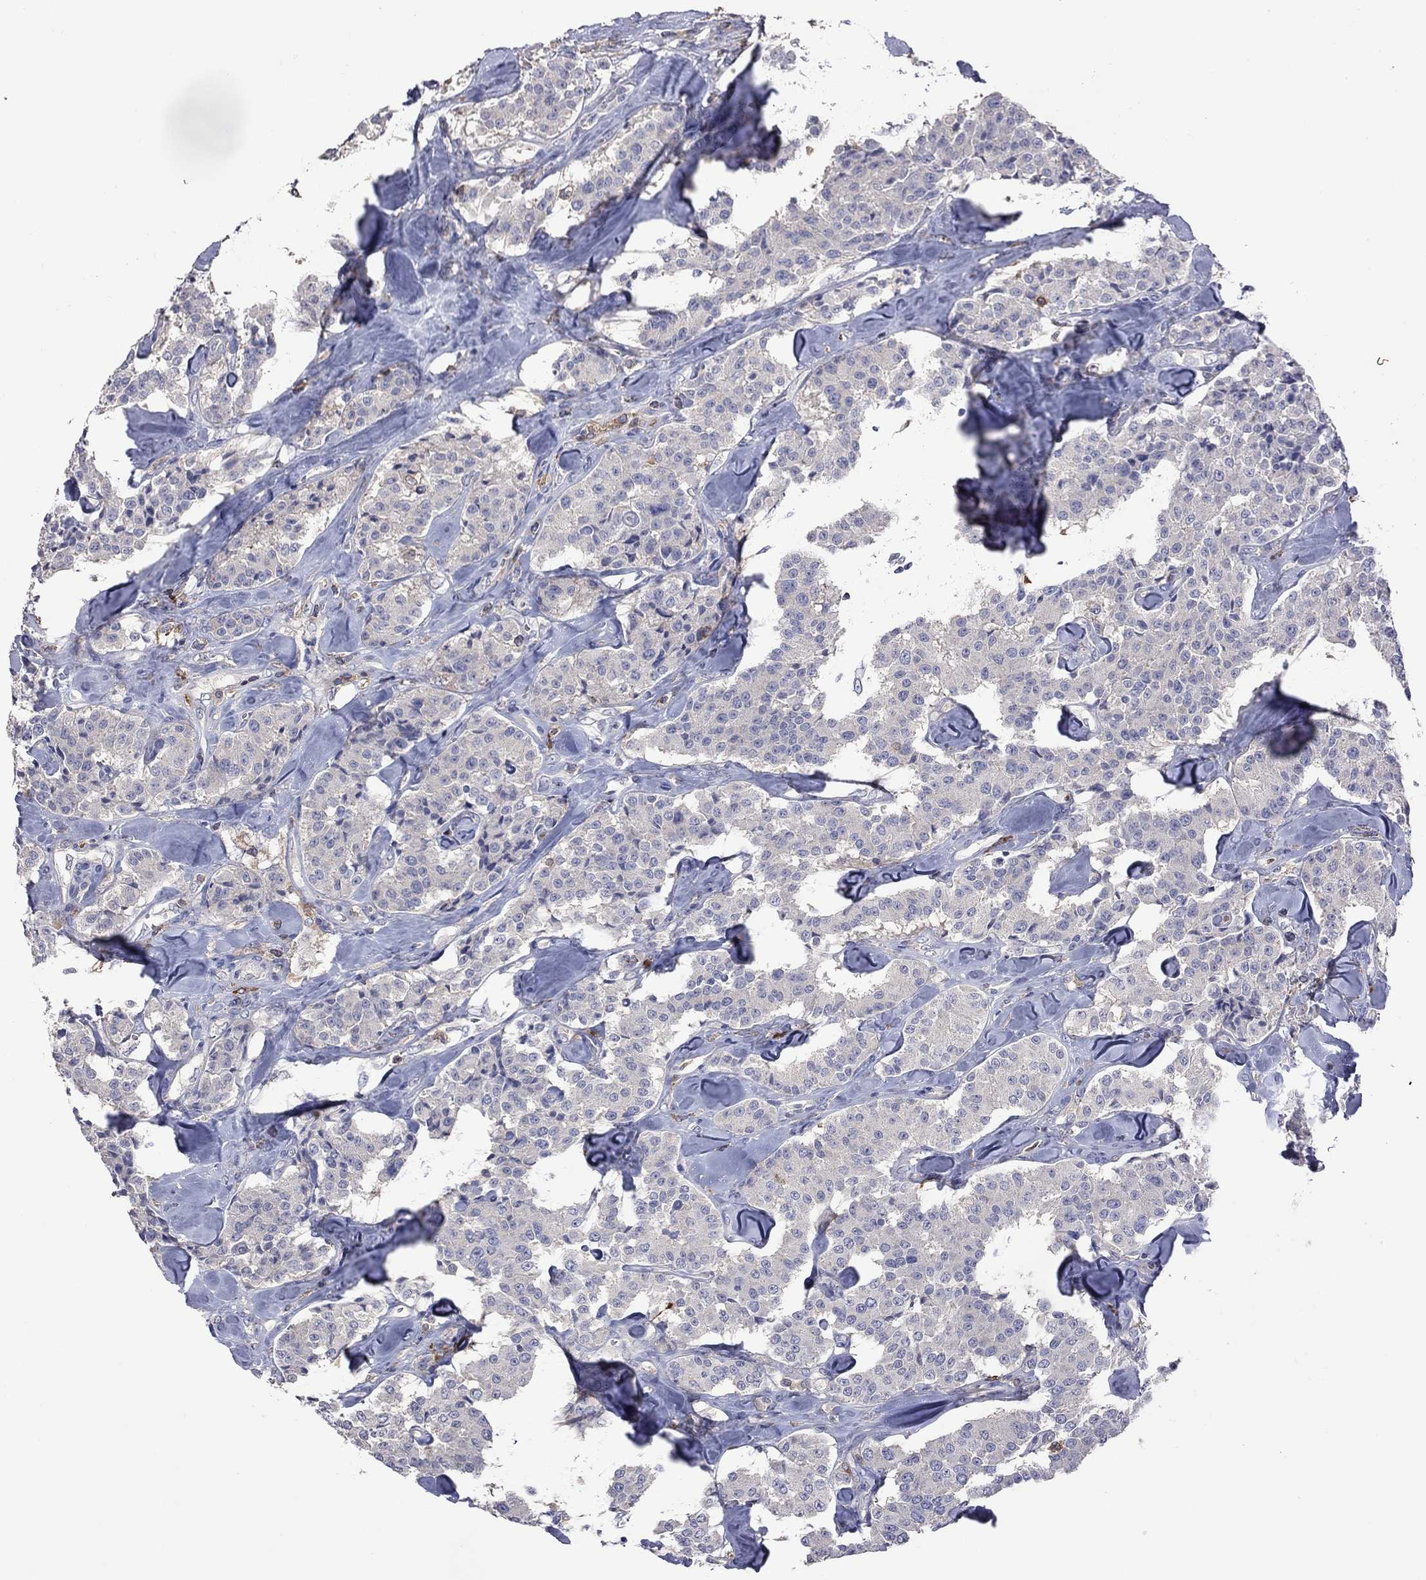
{"staining": {"intensity": "negative", "quantity": "none", "location": "none"}, "tissue": "carcinoid", "cell_type": "Tumor cells", "image_type": "cancer", "snomed": [{"axis": "morphology", "description": "Carcinoid, malignant, NOS"}, {"axis": "topography", "description": "Pancreas"}], "caption": "The IHC image has no significant expression in tumor cells of carcinoid tissue.", "gene": "IPCEF1", "patient": {"sex": "male", "age": 41}}